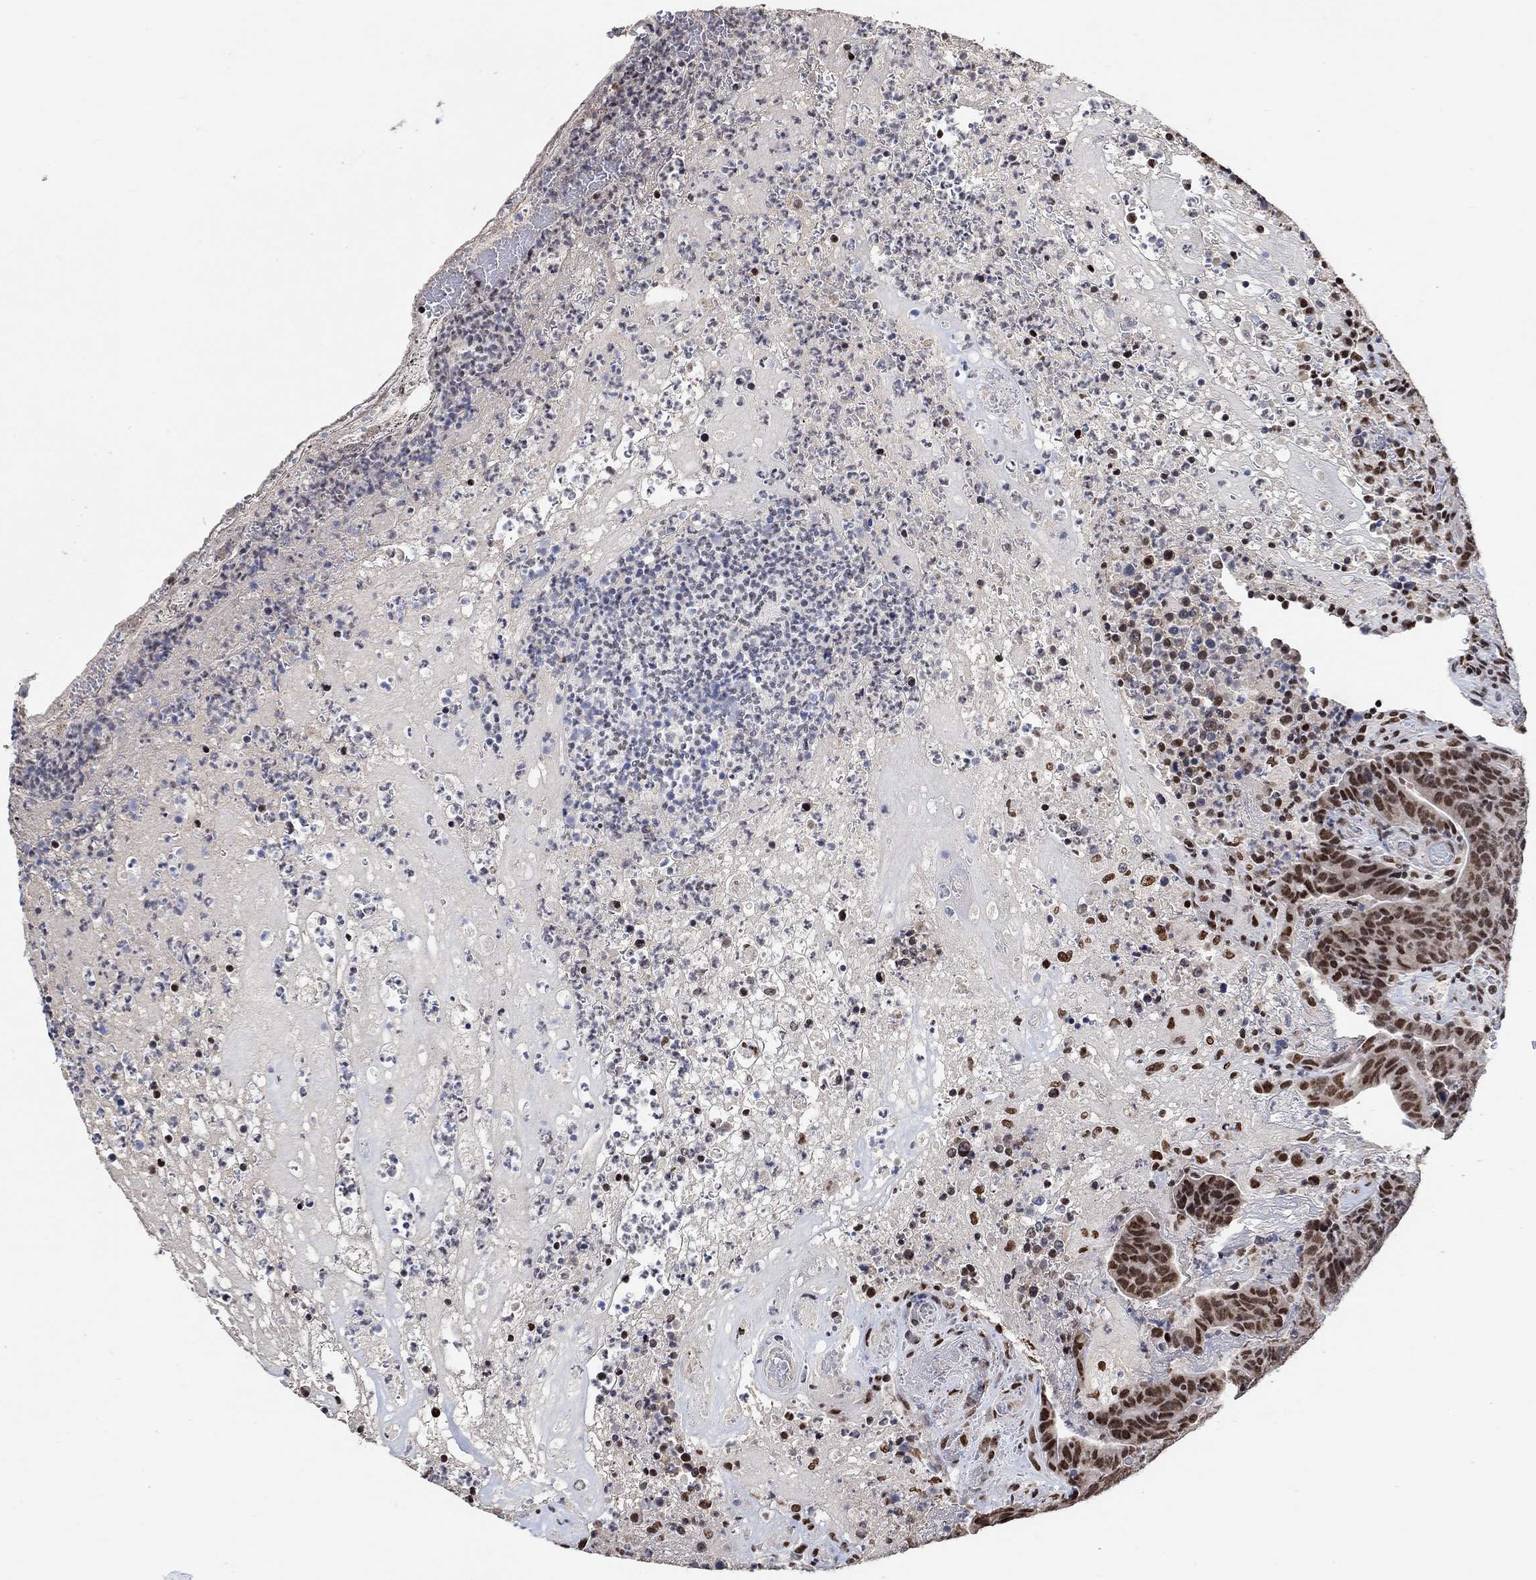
{"staining": {"intensity": "moderate", "quantity": ">75%", "location": "nuclear"}, "tissue": "colorectal cancer", "cell_type": "Tumor cells", "image_type": "cancer", "snomed": [{"axis": "morphology", "description": "Adenocarcinoma, NOS"}, {"axis": "topography", "description": "Colon"}], "caption": "Colorectal cancer stained with DAB (3,3'-diaminobenzidine) IHC reveals medium levels of moderate nuclear staining in approximately >75% of tumor cells.", "gene": "USP39", "patient": {"sex": "female", "age": 75}}